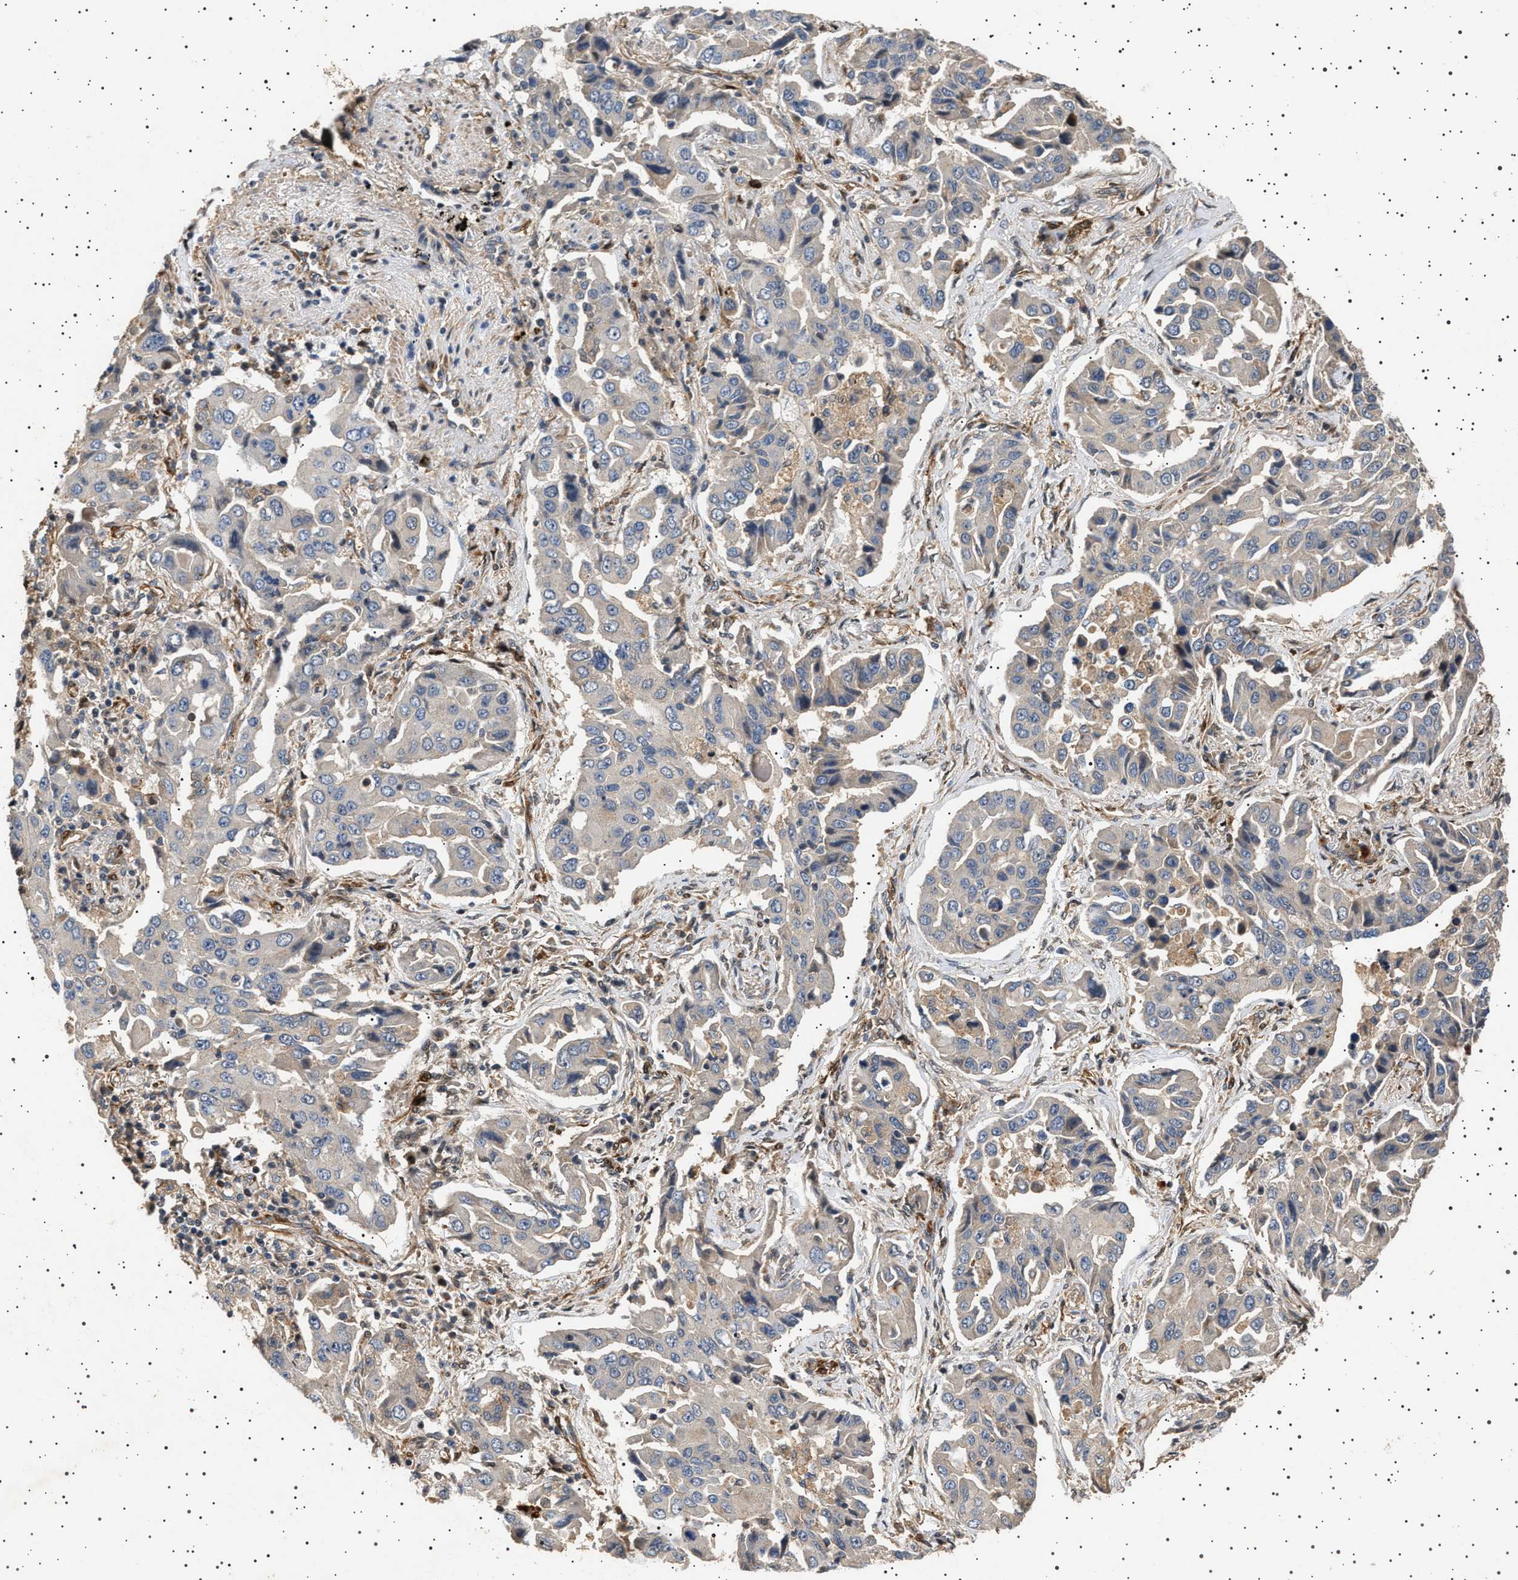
{"staining": {"intensity": "negative", "quantity": "none", "location": "none"}, "tissue": "lung cancer", "cell_type": "Tumor cells", "image_type": "cancer", "snomed": [{"axis": "morphology", "description": "Adenocarcinoma, NOS"}, {"axis": "topography", "description": "Lung"}], "caption": "DAB (3,3'-diaminobenzidine) immunohistochemical staining of human lung cancer (adenocarcinoma) exhibits no significant positivity in tumor cells. (DAB (3,3'-diaminobenzidine) IHC with hematoxylin counter stain).", "gene": "GUCY1B1", "patient": {"sex": "female", "age": 65}}